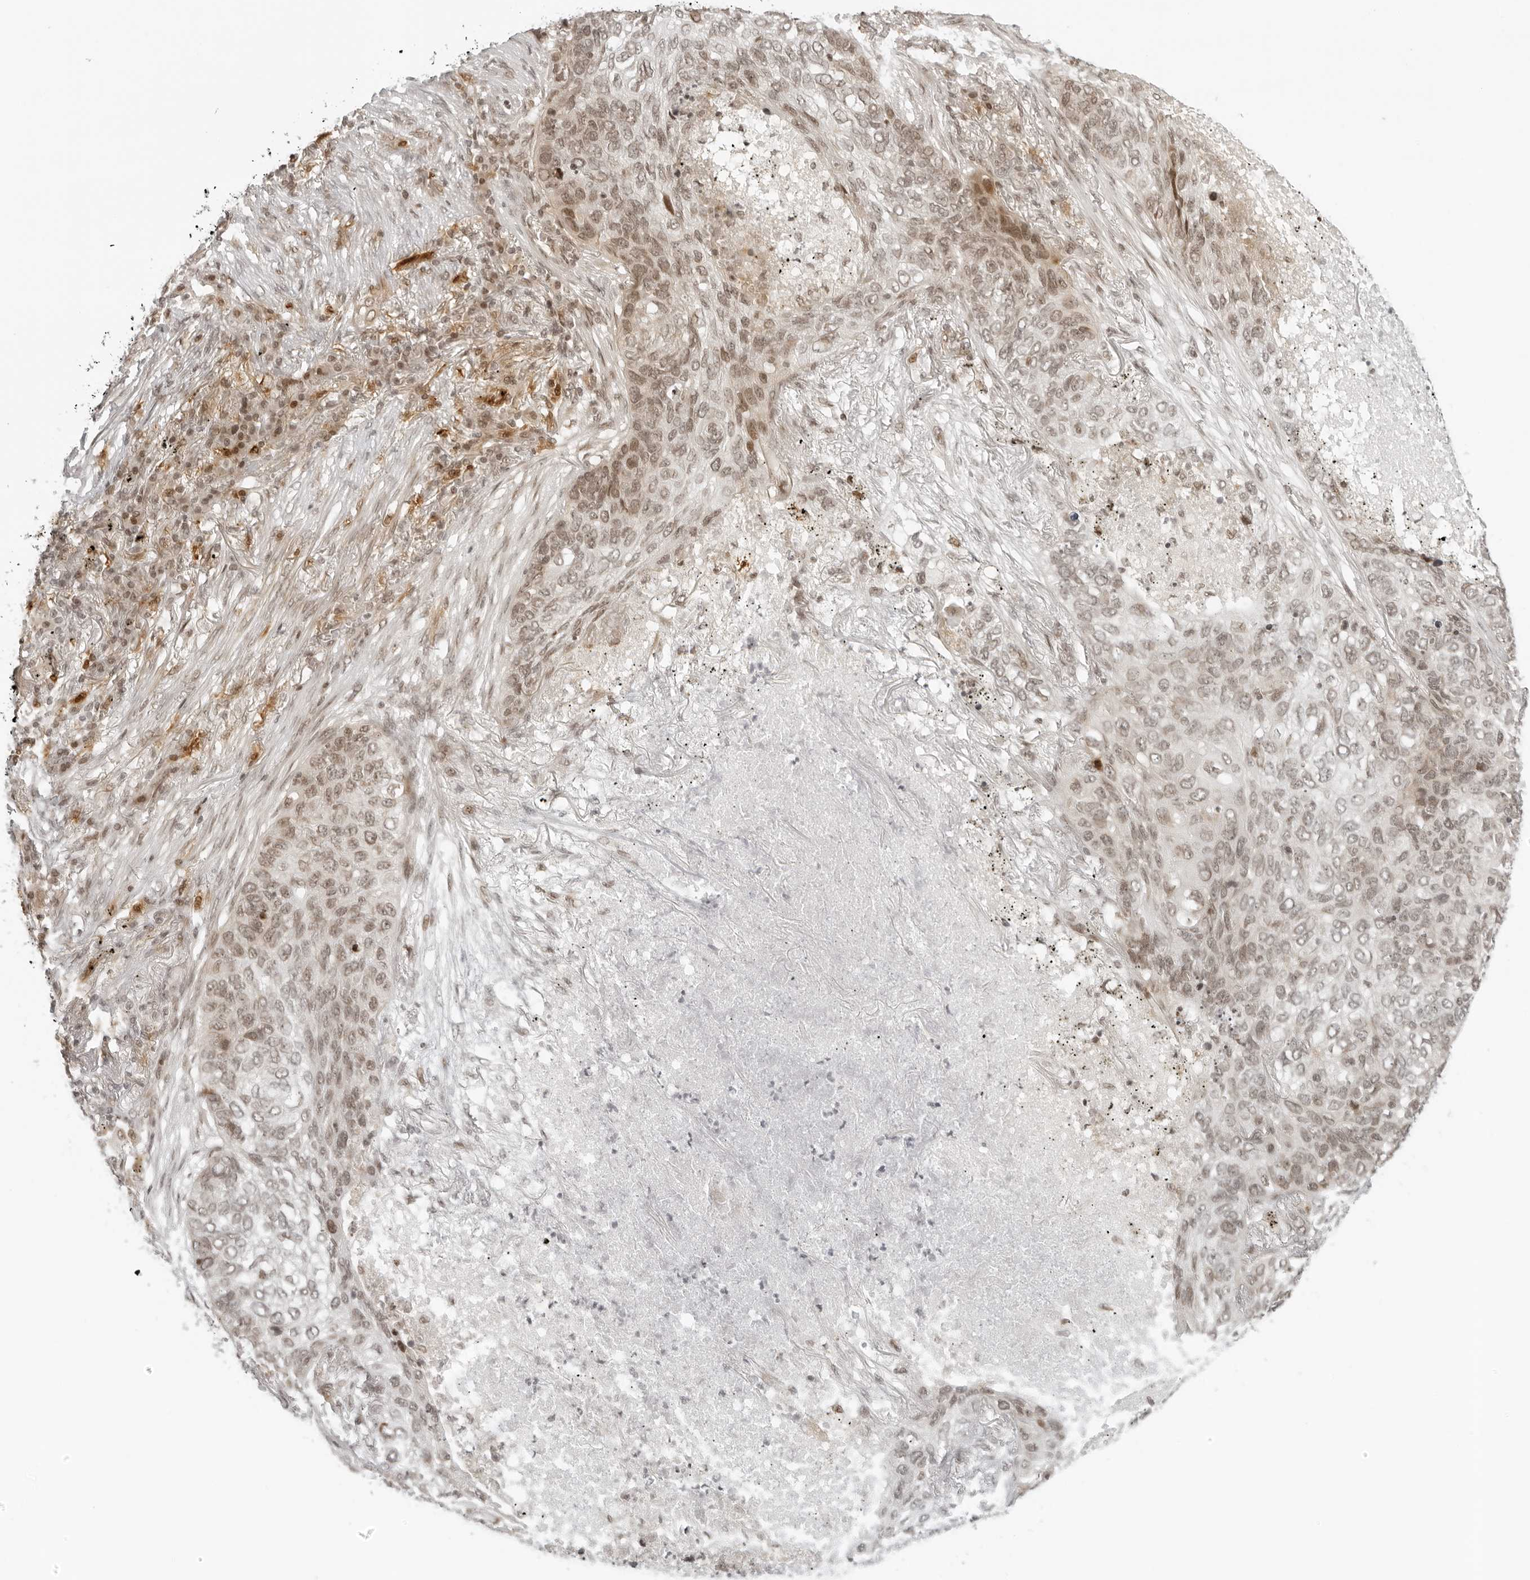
{"staining": {"intensity": "moderate", "quantity": ">75%", "location": "nuclear"}, "tissue": "lung cancer", "cell_type": "Tumor cells", "image_type": "cancer", "snomed": [{"axis": "morphology", "description": "Squamous cell carcinoma, NOS"}, {"axis": "topography", "description": "Lung"}], "caption": "Tumor cells display medium levels of moderate nuclear positivity in about >75% of cells in lung squamous cell carcinoma. (IHC, brightfield microscopy, high magnification).", "gene": "ZNF407", "patient": {"sex": "female", "age": 63}}